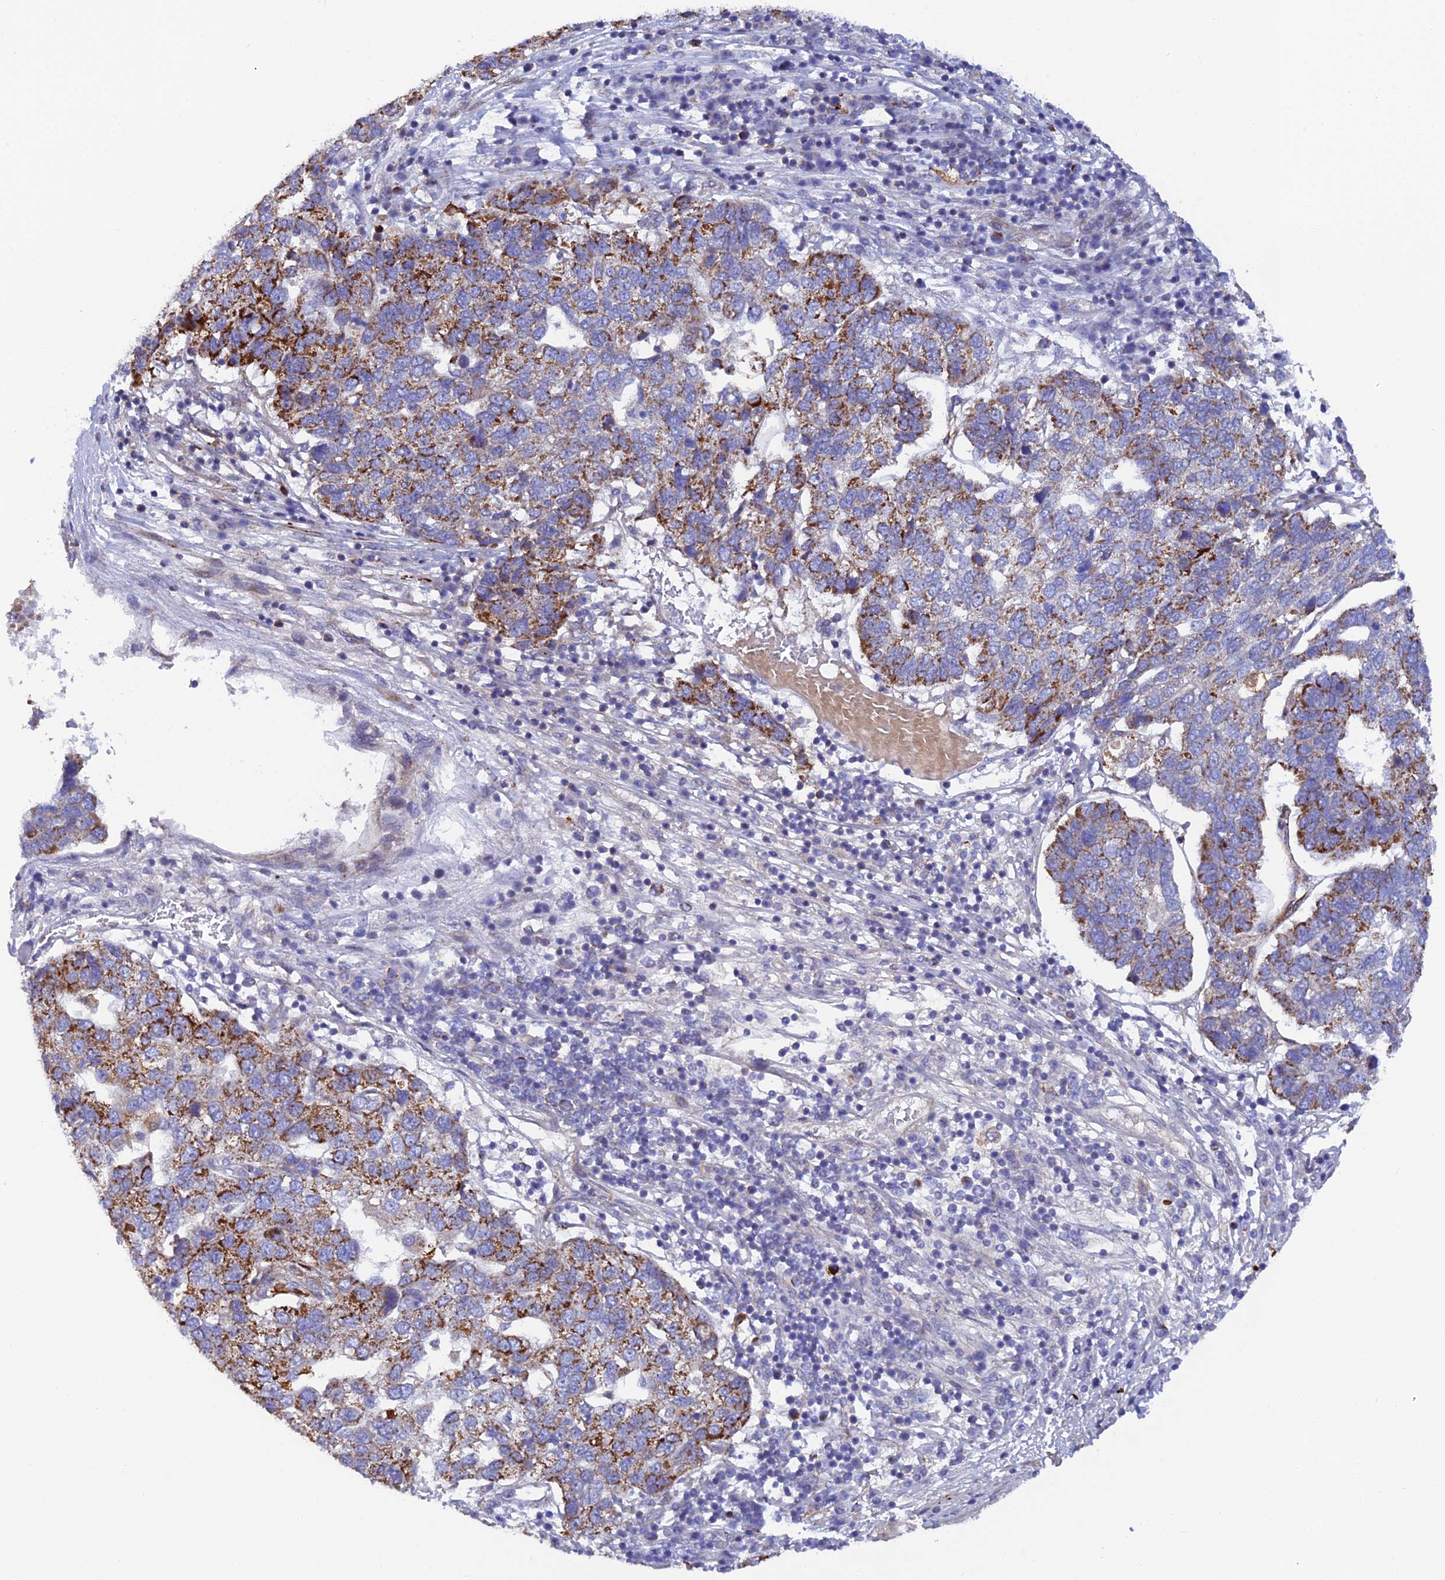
{"staining": {"intensity": "moderate", "quantity": ">75%", "location": "cytoplasmic/membranous"}, "tissue": "pancreatic cancer", "cell_type": "Tumor cells", "image_type": "cancer", "snomed": [{"axis": "morphology", "description": "Adenocarcinoma, NOS"}, {"axis": "topography", "description": "Pancreas"}], "caption": "There is medium levels of moderate cytoplasmic/membranous staining in tumor cells of adenocarcinoma (pancreatic), as demonstrated by immunohistochemical staining (brown color).", "gene": "CSPG4", "patient": {"sex": "female", "age": 61}}